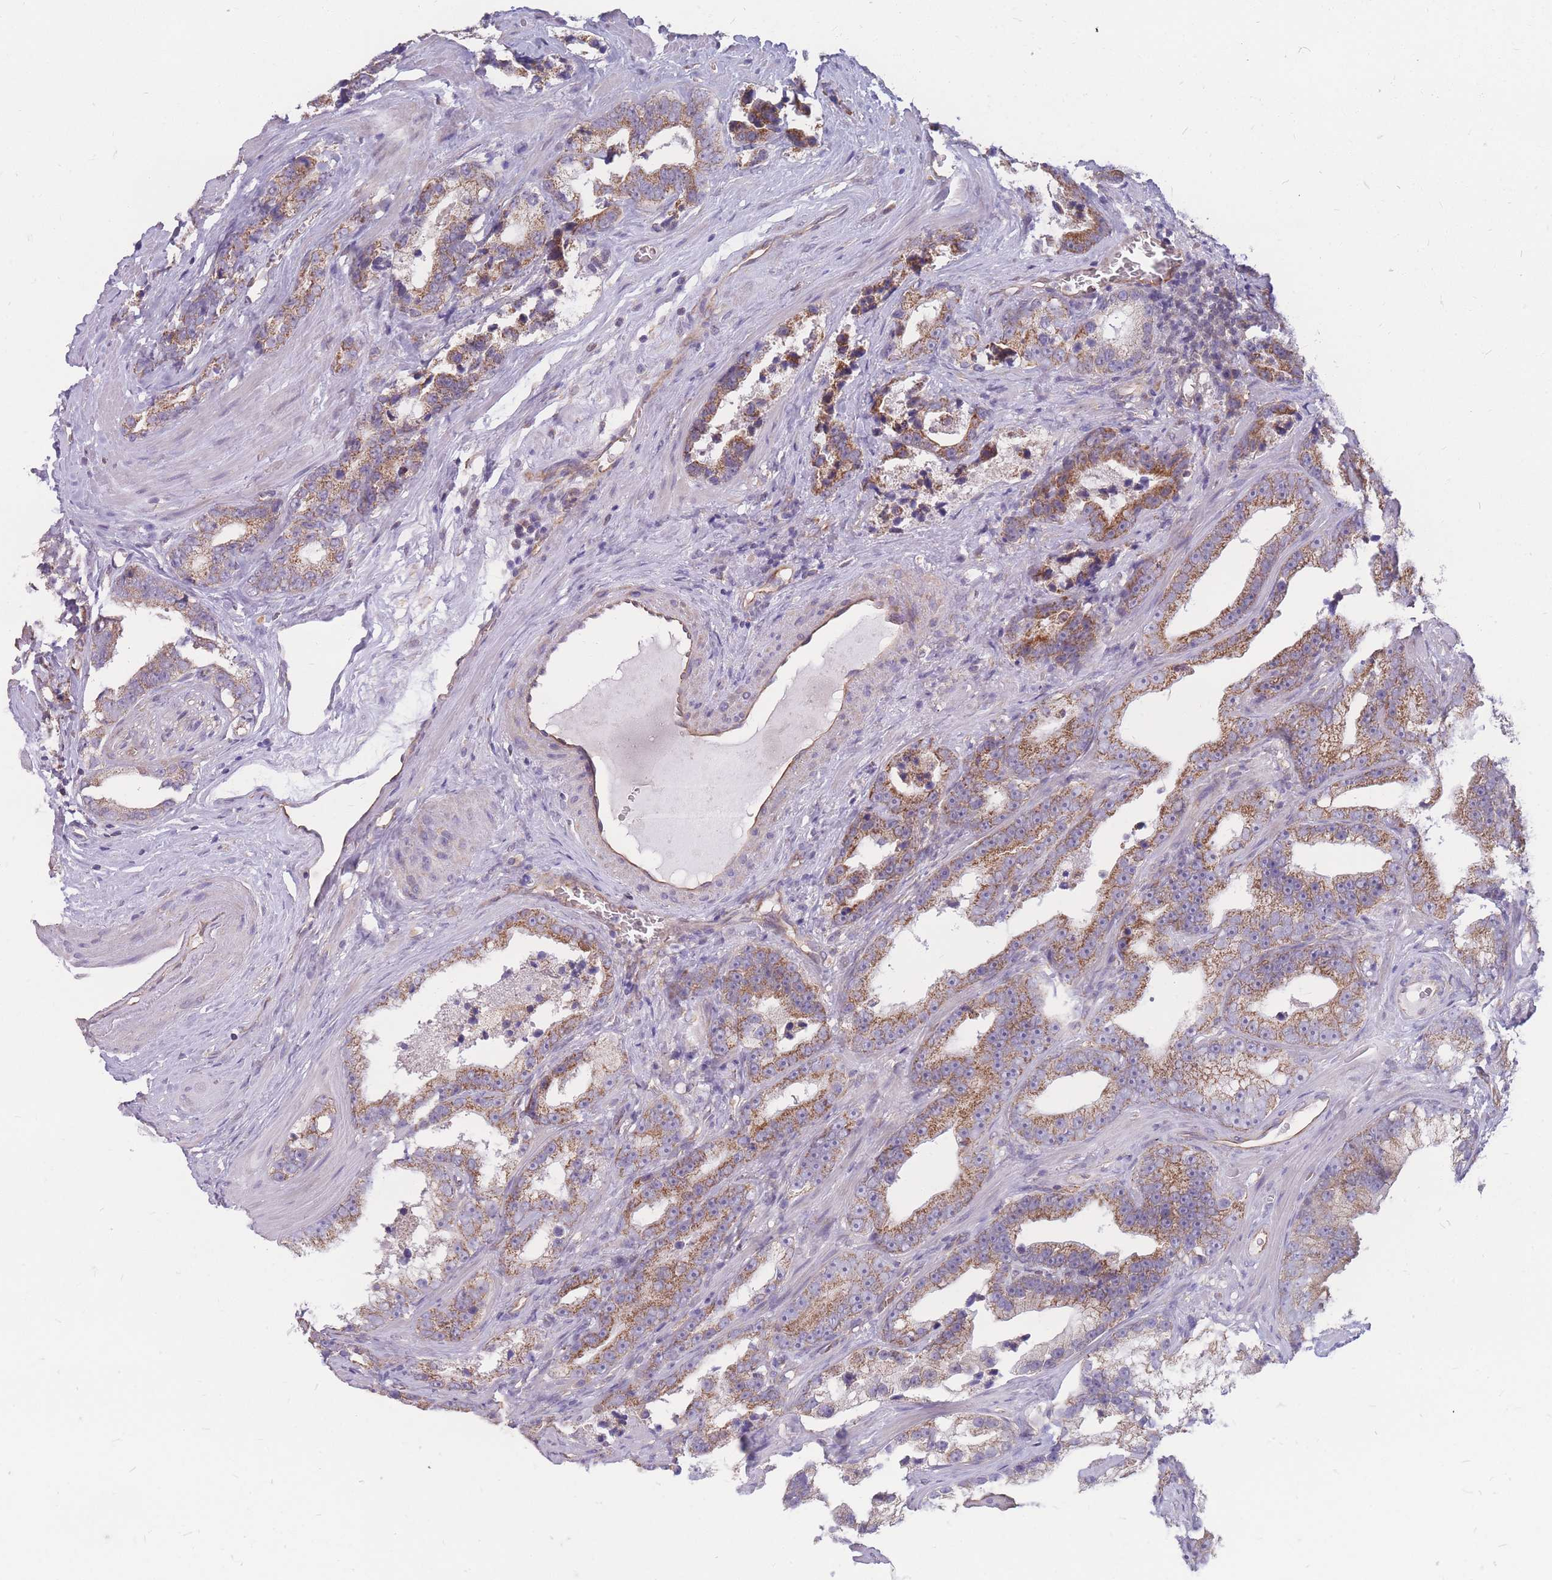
{"staining": {"intensity": "moderate", "quantity": ">75%", "location": "cytoplasmic/membranous"}, "tissue": "prostate cancer", "cell_type": "Tumor cells", "image_type": "cancer", "snomed": [{"axis": "morphology", "description": "Adenocarcinoma, High grade"}, {"axis": "topography", "description": "Prostate"}], "caption": "Immunohistochemistry histopathology image of neoplastic tissue: prostate cancer stained using immunohistochemistry demonstrates medium levels of moderate protein expression localized specifically in the cytoplasmic/membranous of tumor cells, appearing as a cytoplasmic/membranous brown color.", "gene": "MRPS9", "patient": {"sex": "male", "age": 62}}